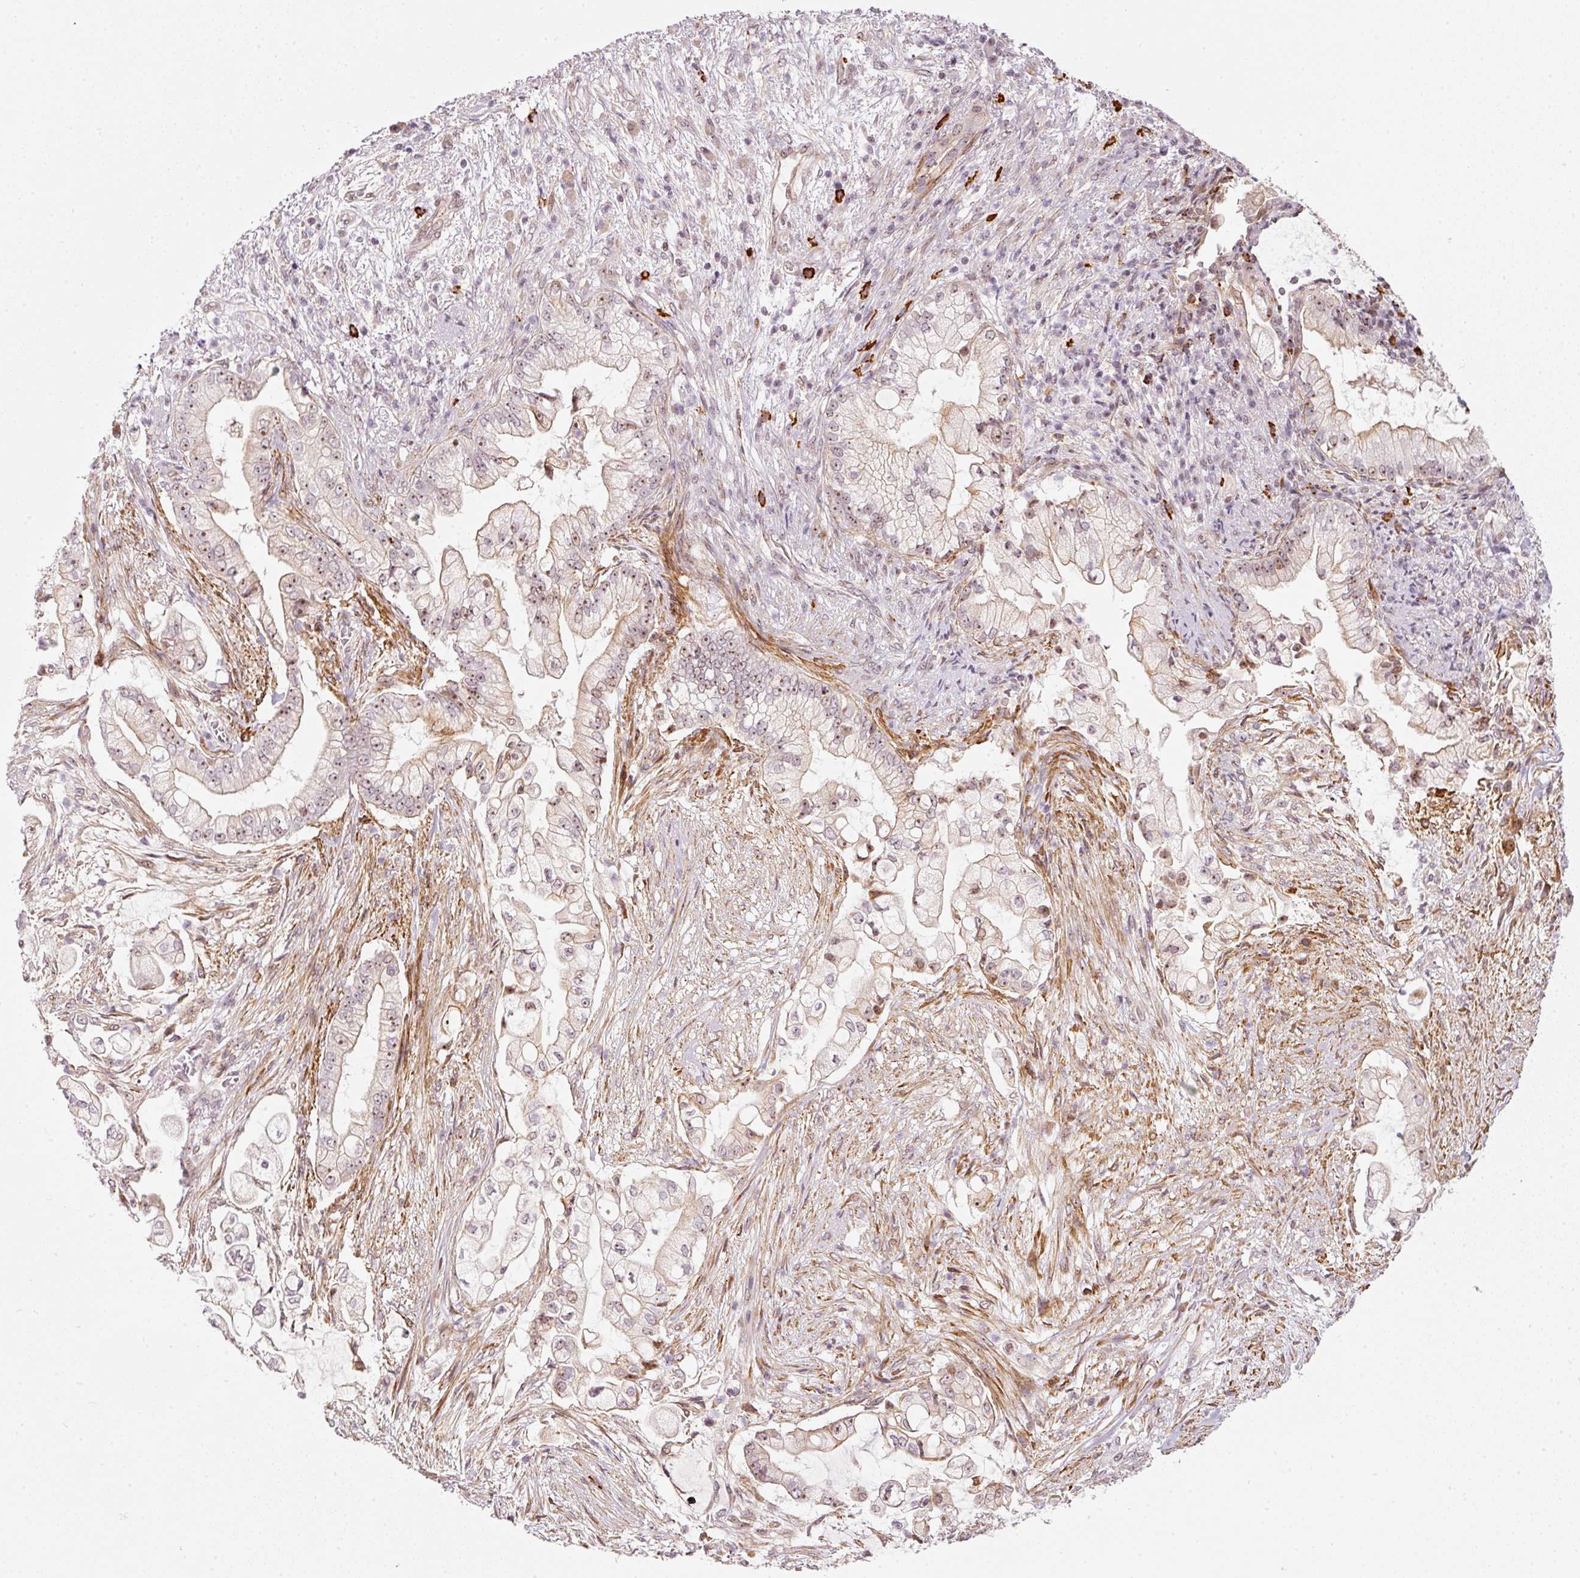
{"staining": {"intensity": "moderate", "quantity": "<25%", "location": "nuclear"}, "tissue": "pancreatic cancer", "cell_type": "Tumor cells", "image_type": "cancer", "snomed": [{"axis": "morphology", "description": "Adenocarcinoma, NOS"}, {"axis": "topography", "description": "Pancreas"}], "caption": "Tumor cells reveal moderate nuclear staining in approximately <25% of cells in pancreatic cancer. The protein is stained brown, and the nuclei are stained in blue (DAB (3,3'-diaminobenzidine) IHC with brightfield microscopy, high magnification).", "gene": "MXRA8", "patient": {"sex": "female", "age": 69}}